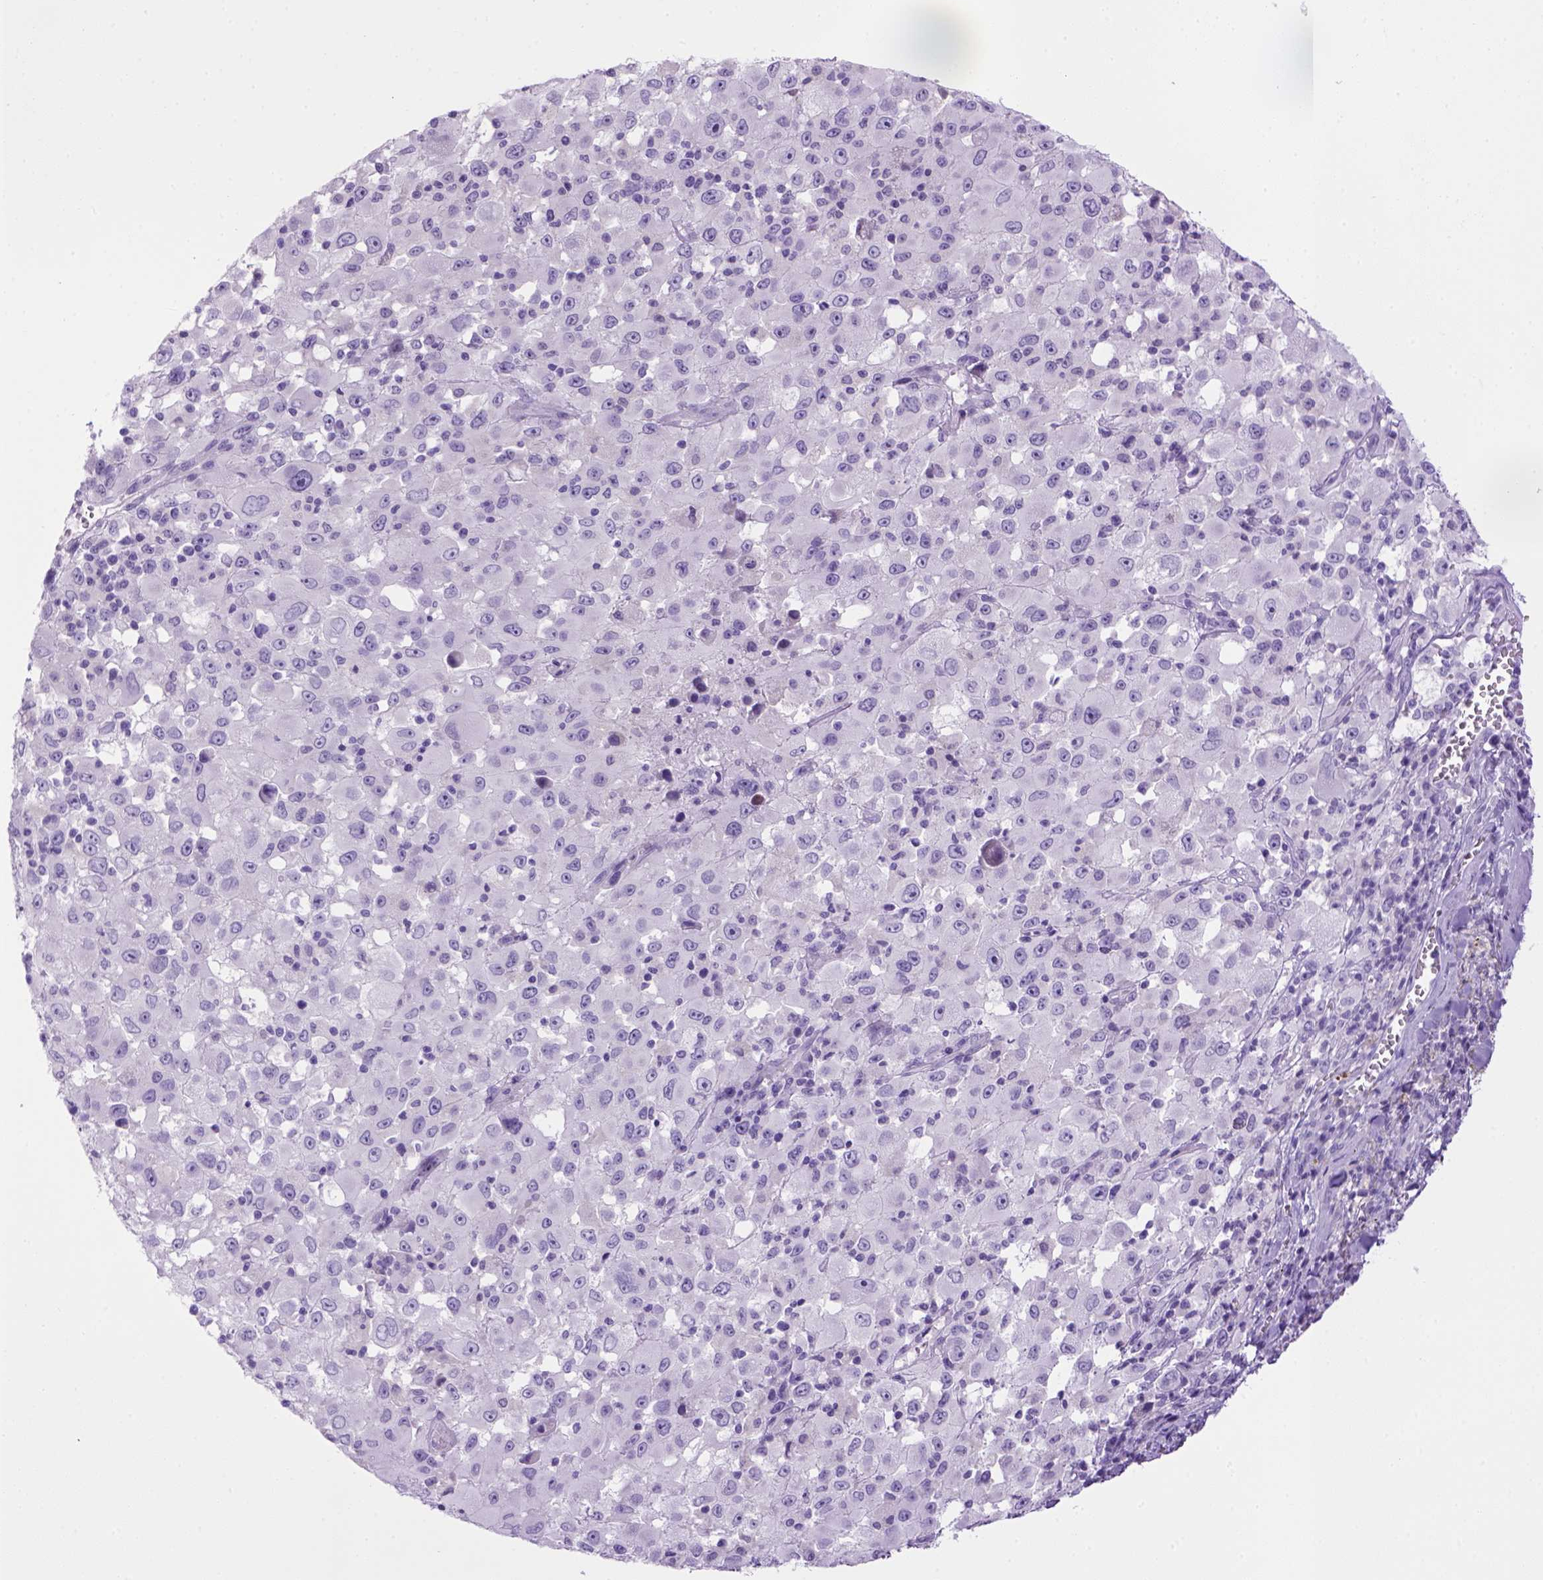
{"staining": {"intensity": "negative", "quantity": "none", "location": "none"}, "tissue": "melanoma", "cell_type": "Tumor cells", "image_type": "cancer", "snomed": [{"axis": "morphology", "description": "Malignant melanoma, Metastatic site"}, {"axis": "topography", "description": "Soft tissue"}], "caption": "An IHC photomicrograph of melanoma is shown. There is no staining in tumor cells of melanoma.", "gene": "SGCG", "patient": {"sex": "male", "age": 50}}